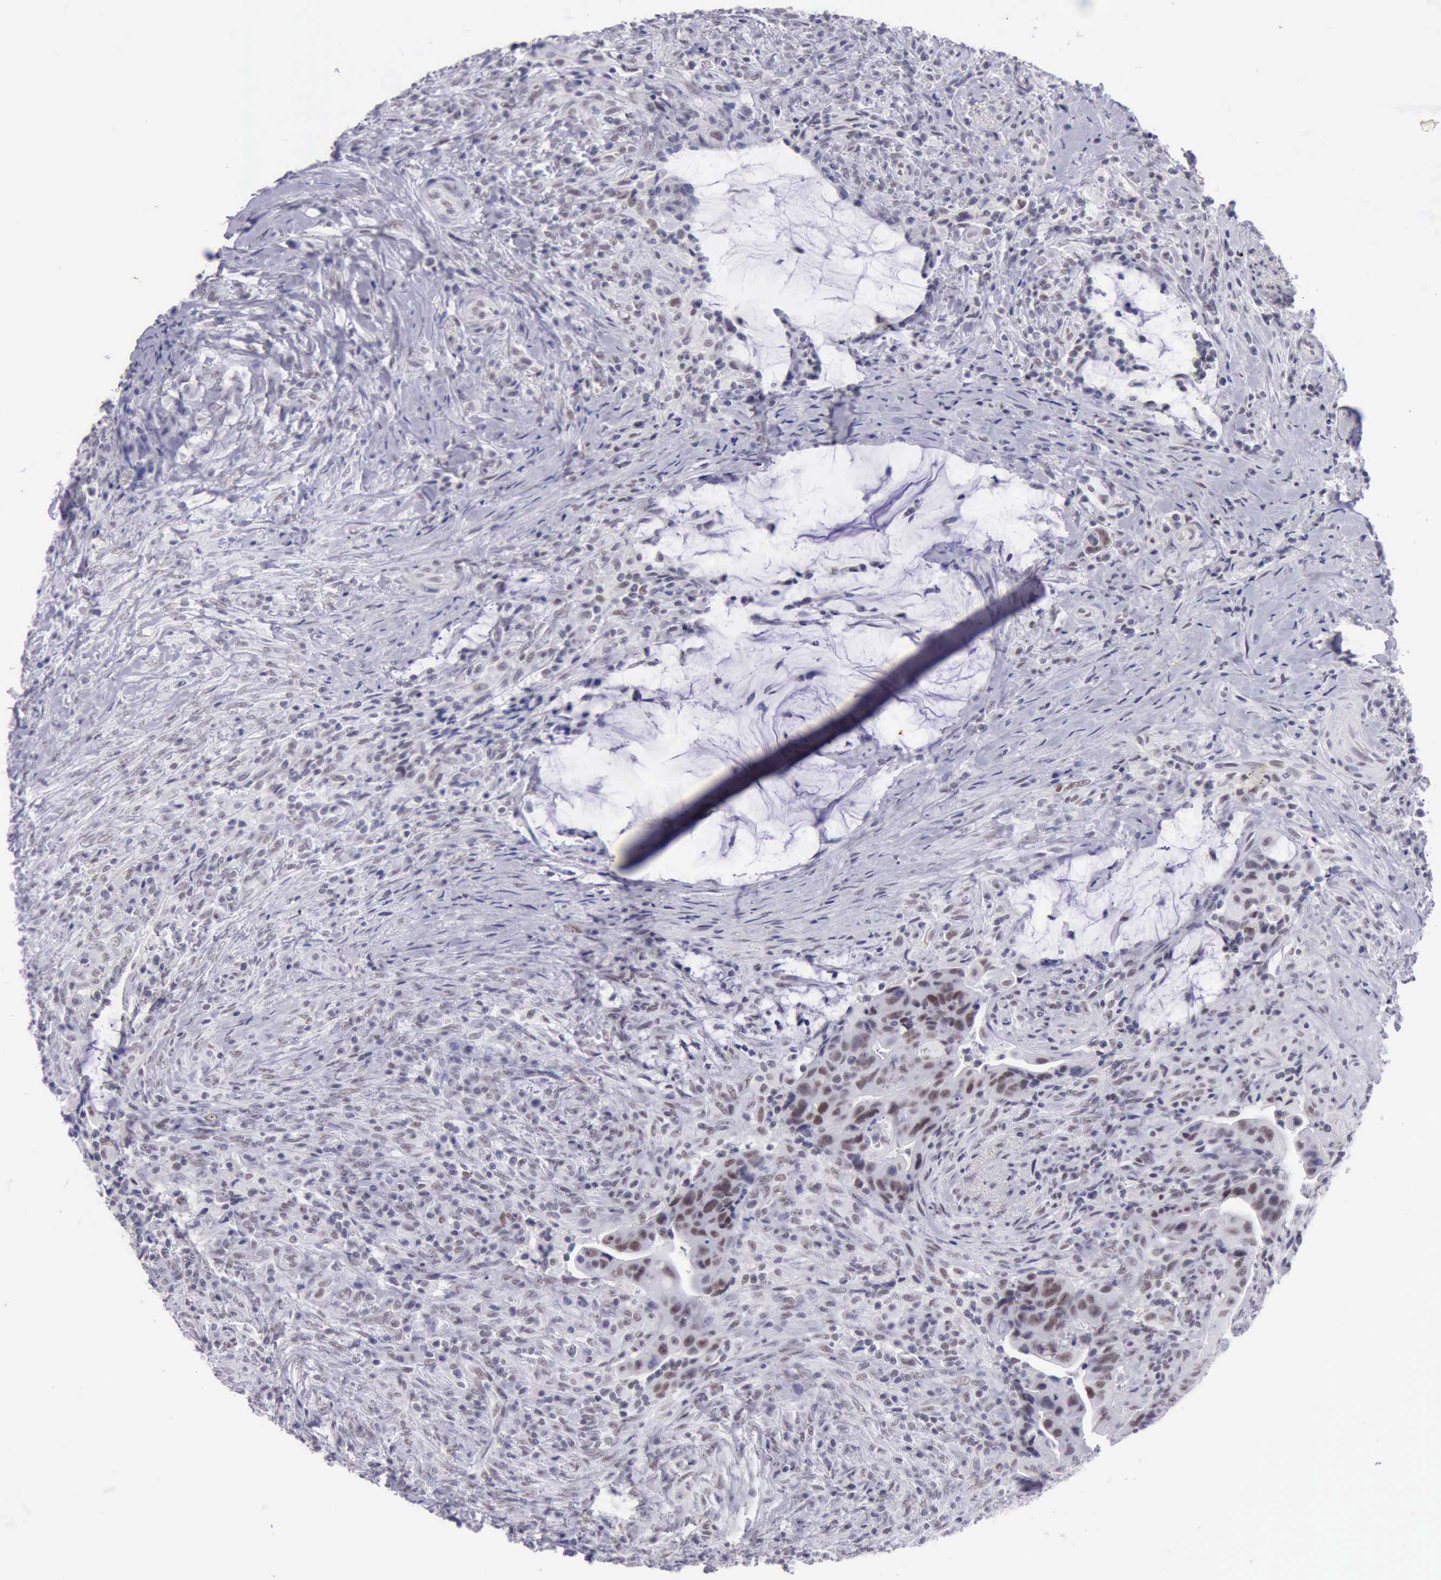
{"staining": {"intensity": "weak", "quantity": "<25%", "location": "nuclear"}, "tissue": "colorectal cancer", "cell_type": "Tumor cells", "image_type": "cancer", "snomed": [{"axis": "morphology", "description": "Adenocarcinoma, NOS"}, {"axis": "topography", "description": "Rectum"}], "caption": "Immunohistochemical staining of colorectal adenocarcinoma demonstrates no significant positivity in tumor cells.", "gene": "EP300", "patient": {"sex": "female", "age": 71}}